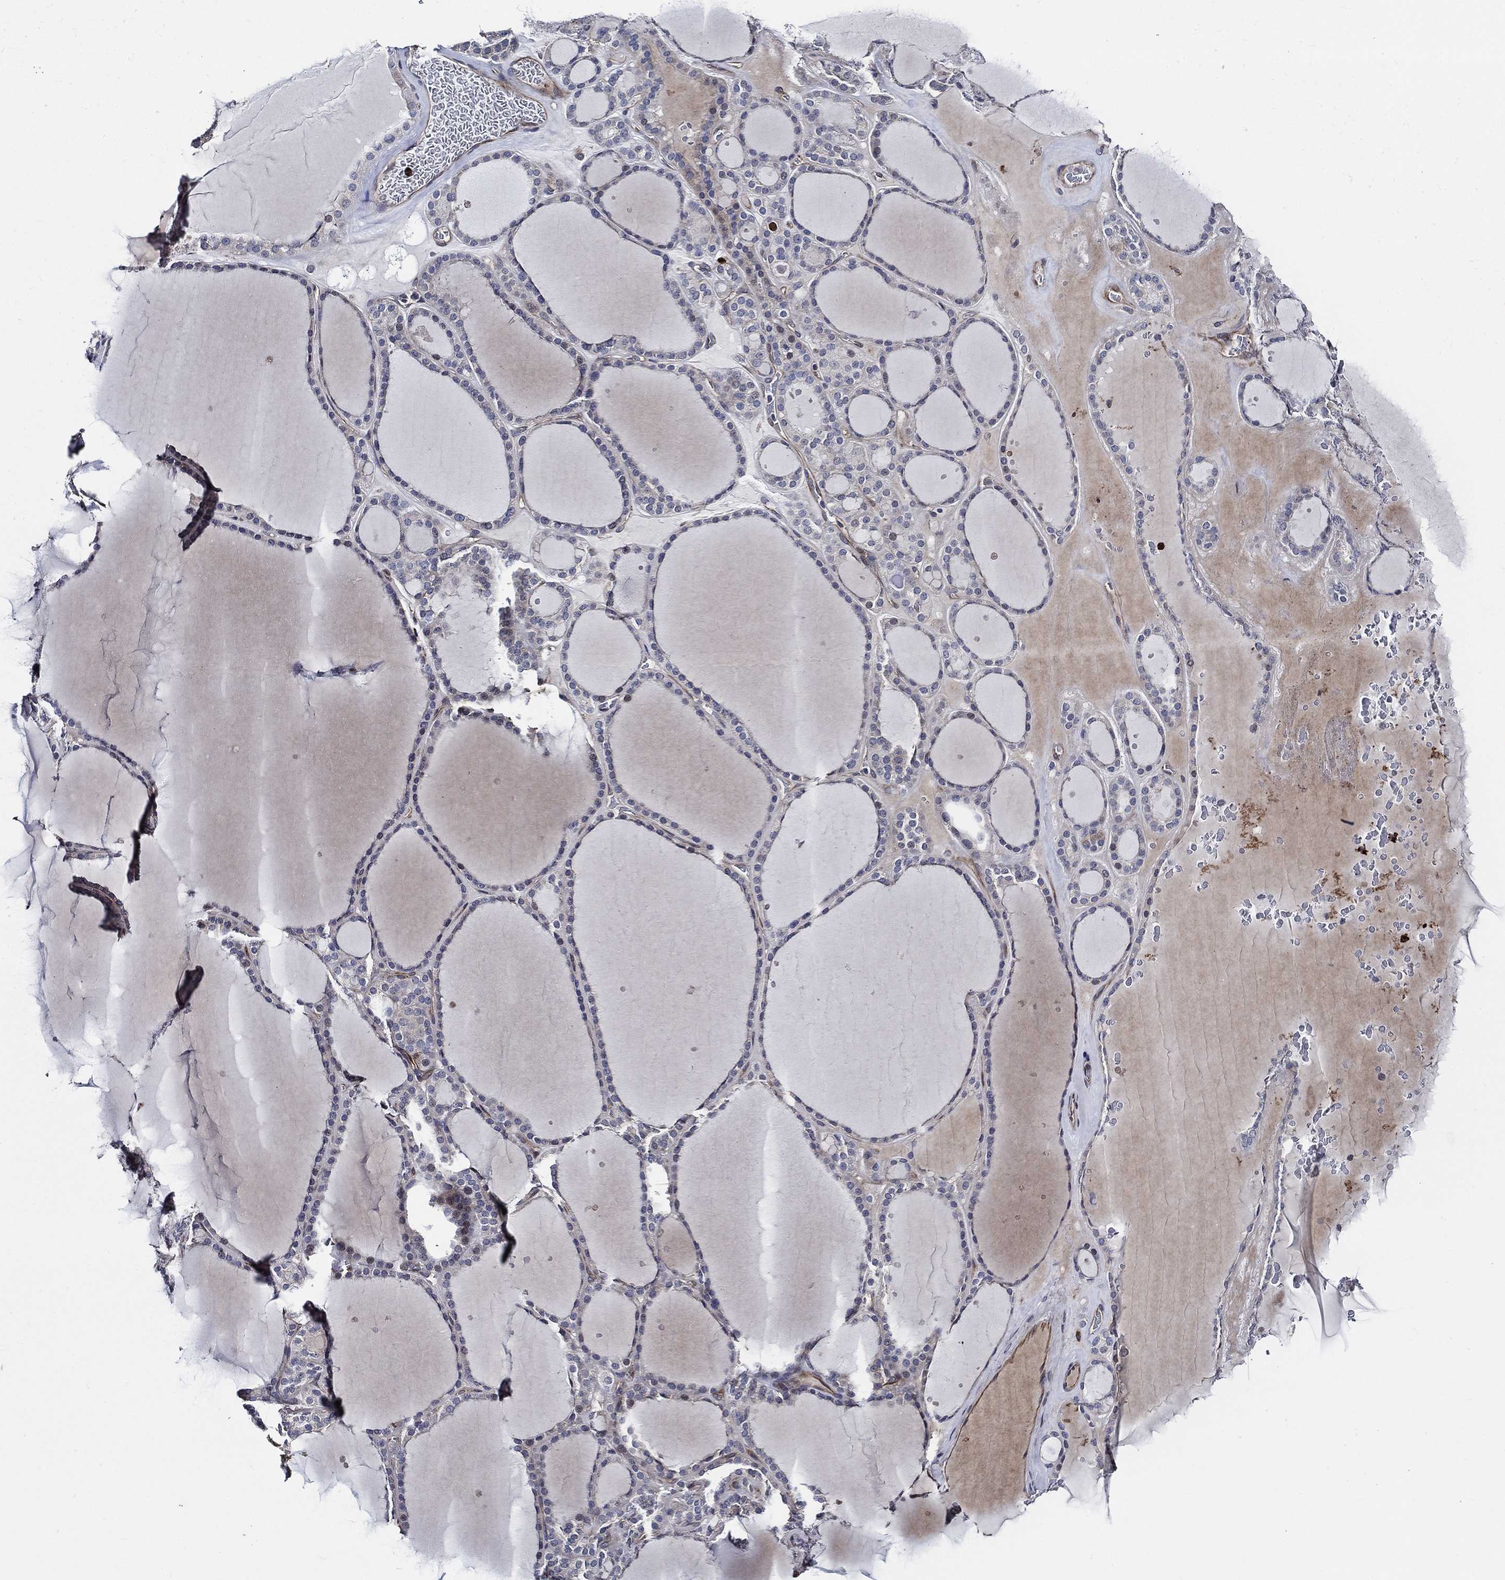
{"staining": {"intensity": "negative", "quantity": "none", "location": "none"}, "tissue": "thyroid gland", "cell_type": "Glandular cells", "image_type": "normal", "snomed": [{"axis": "morphology", "description": "Normal tissue, NOS"}, {"axis": "topography", "description": "Thyroid gland"}], "caption": "Immunohistochemical staining of benign thyroid gland displays no significant staining in glandular cells. (DAB (3,3'-diaminobenzidine) IHC with hematoxylin counter stain).", "gene": "KIF20B", "patient": {"sex": "male", "age": 63}}